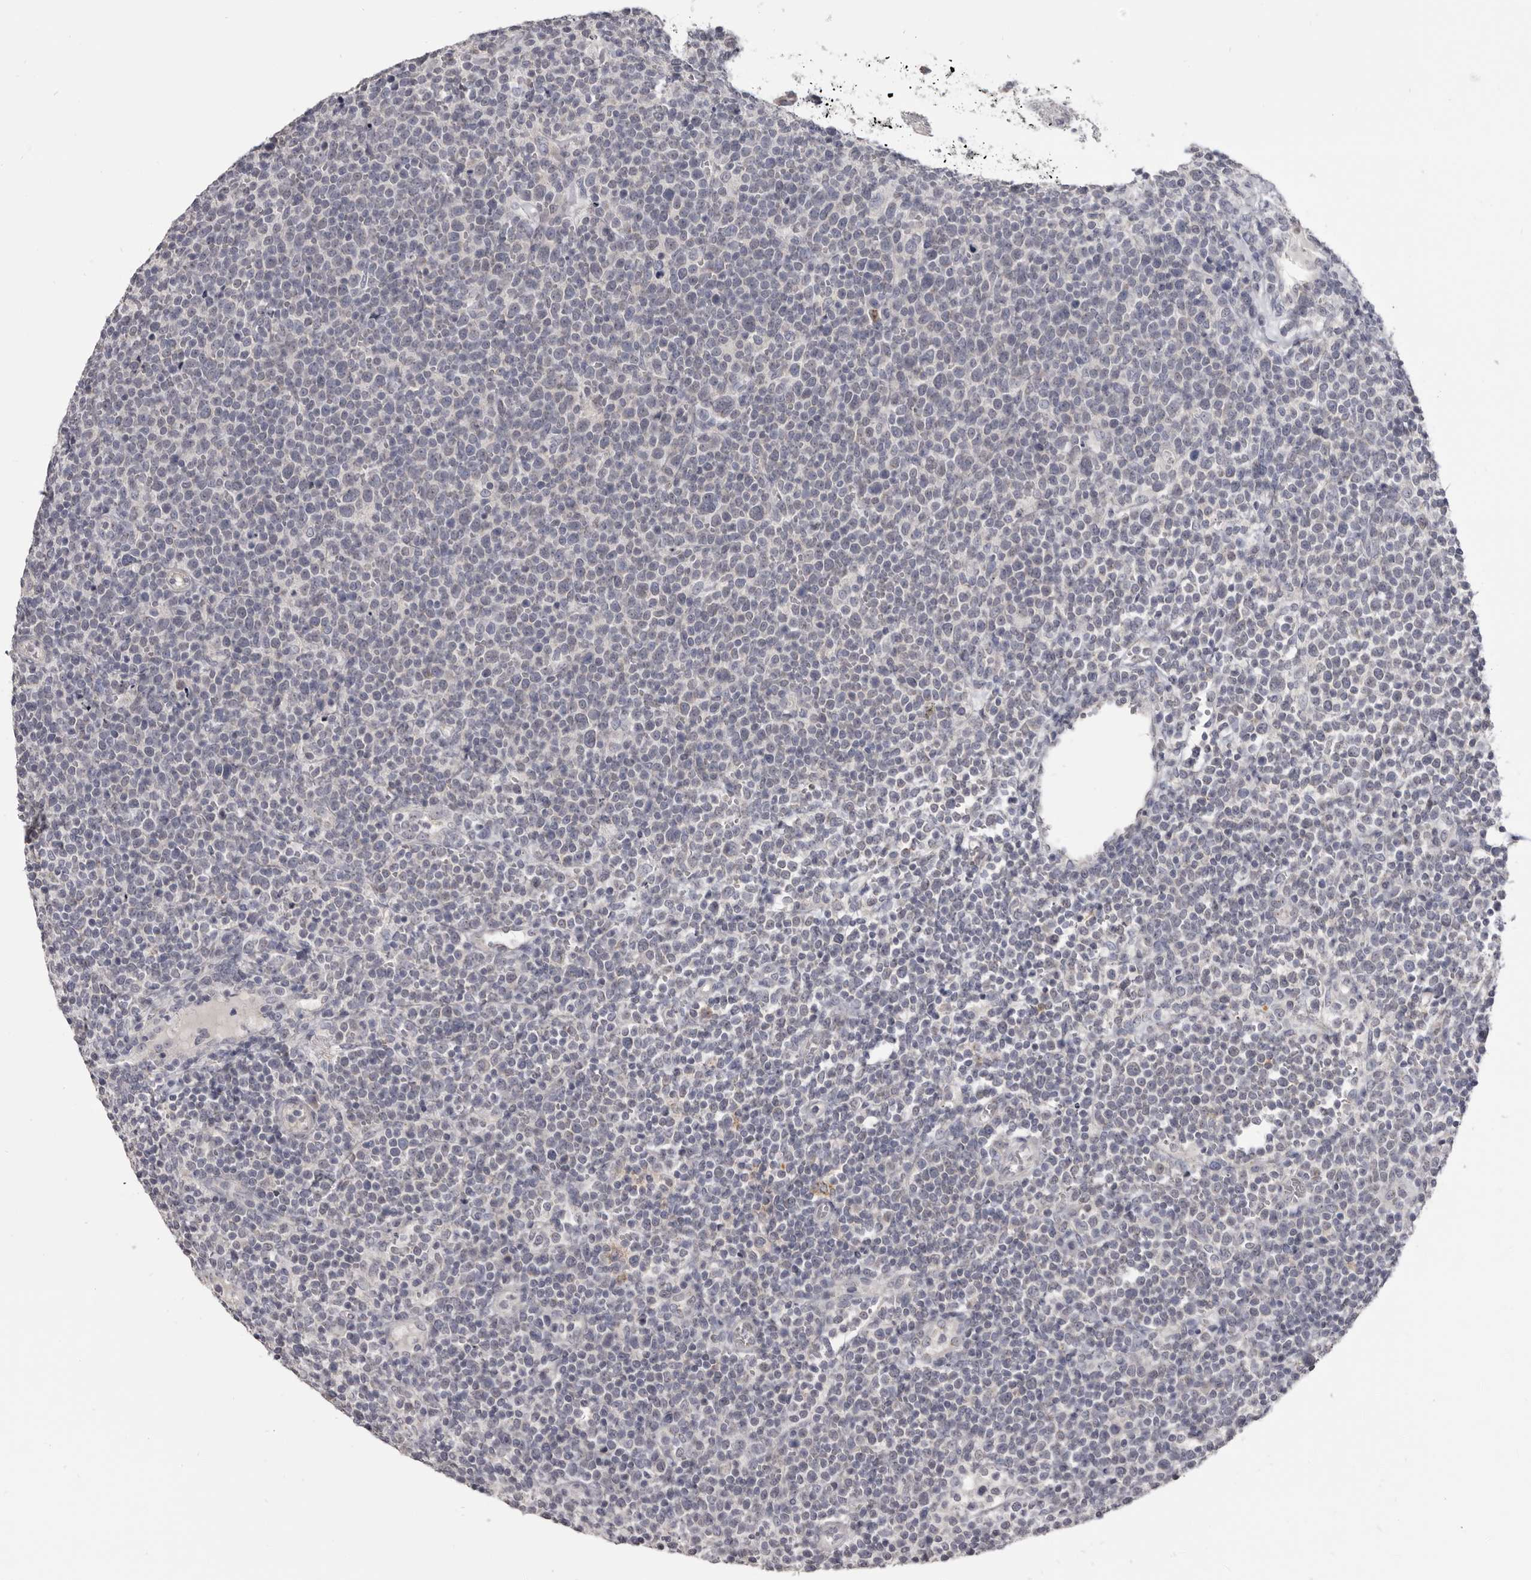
{"staining": {"intensity": "negative", "quantity": "none", "location": "none"}, "tissue": "lymphoma", "cell_type": "Tumor cells", "image_type": "cancer", "snomed": [{"axis": "morphology", "description": "Malignant lymphoma, non-Hodgkin's type, High grade"}, {"axis": "topography", "description": "Lymph node"}], "caption": "Immunohistochemical staining of malignant lymphoma, non-Hodgkin's type (high-grade) shows no significant staining in tumor cells.", "gene": "CGN", "patient": {"sex": "male", "age": 61}}